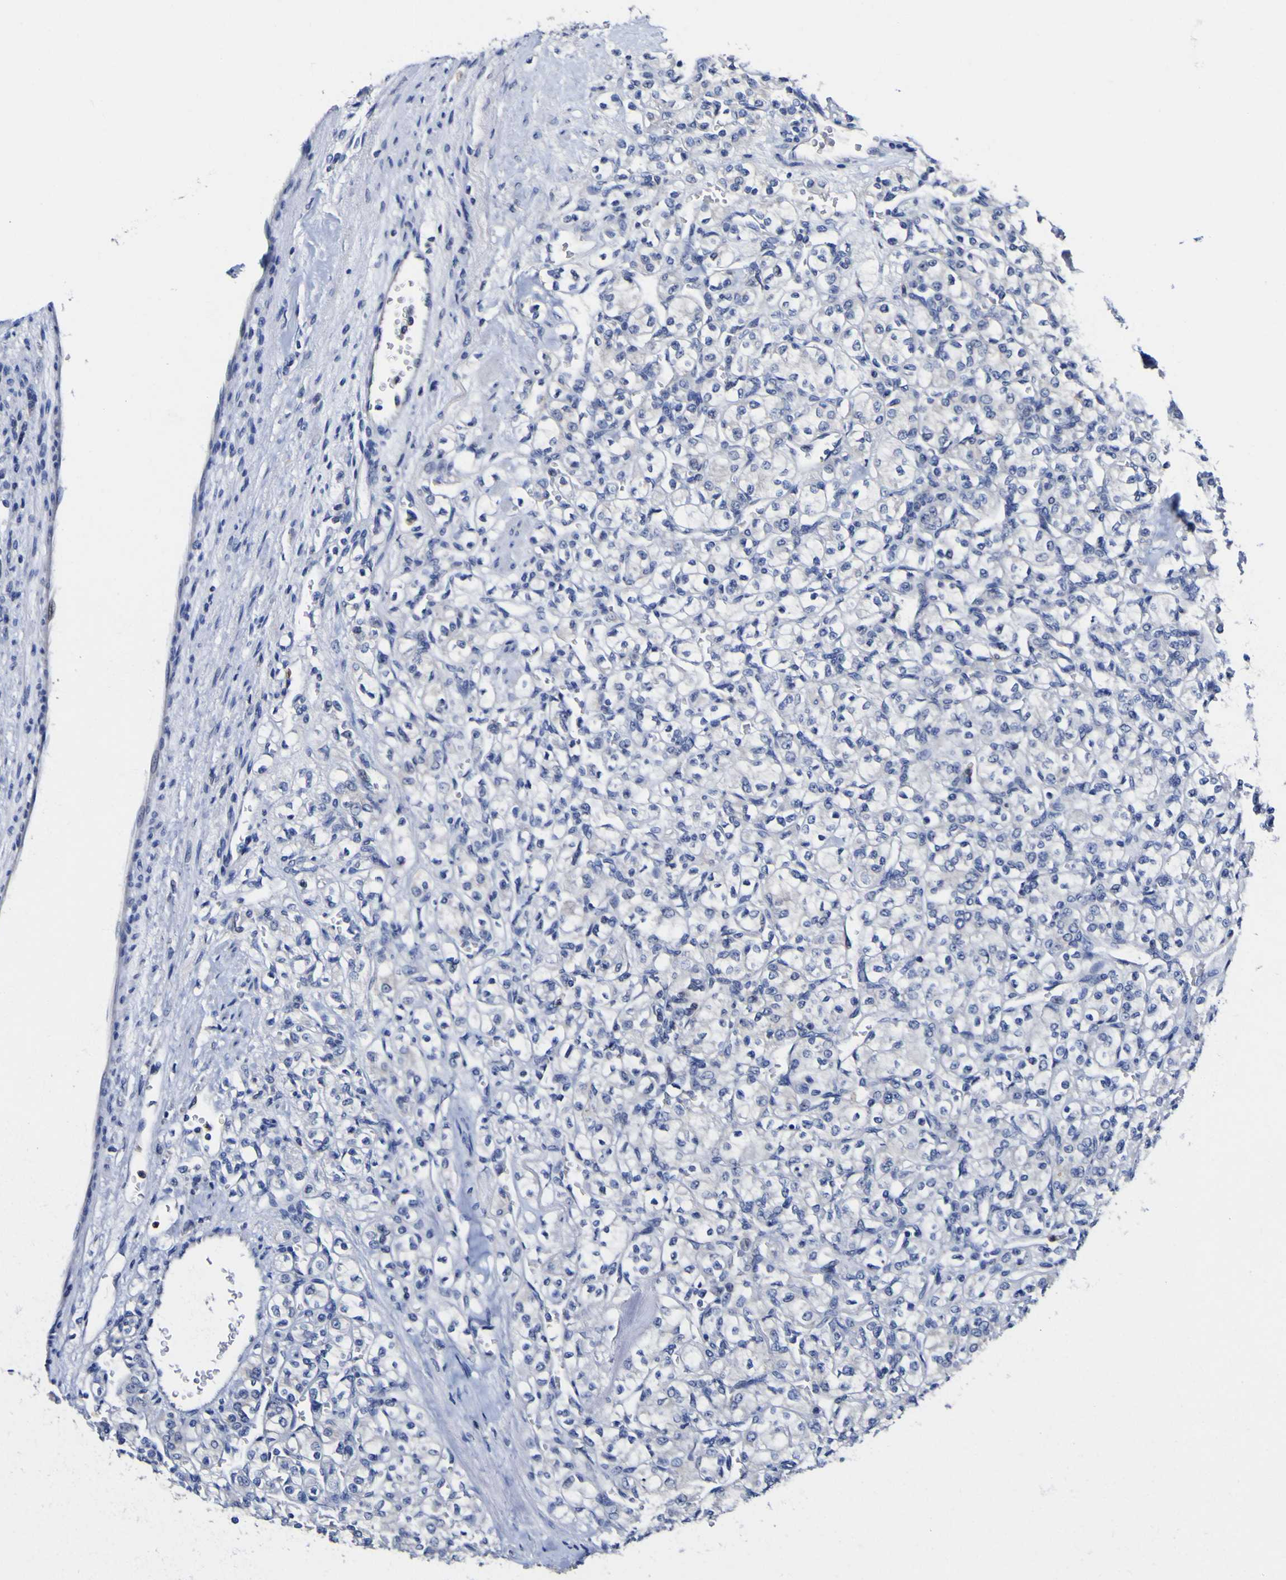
{"staining": {"intensity": "negative", "quantity": "none", "location": "none"}, "tissue": "renal cancer", "cell_type": "Tumor cells", "image_type": "cancer", "snomed": [{"axis": "morphology", "description": "Adenocarcinoma, NOS"}, {"axis": "topography", "description": "Kidney"}], "caption": "An immunohistochemistry (IHC) photomicrograph of renal cancer (adenocarcinoma) is shown. There is no staining in tumor cells of renal cancer (adenocarcinoma).", "gene": "CASP6", "patient": {"sex": "male", "age": 77}}